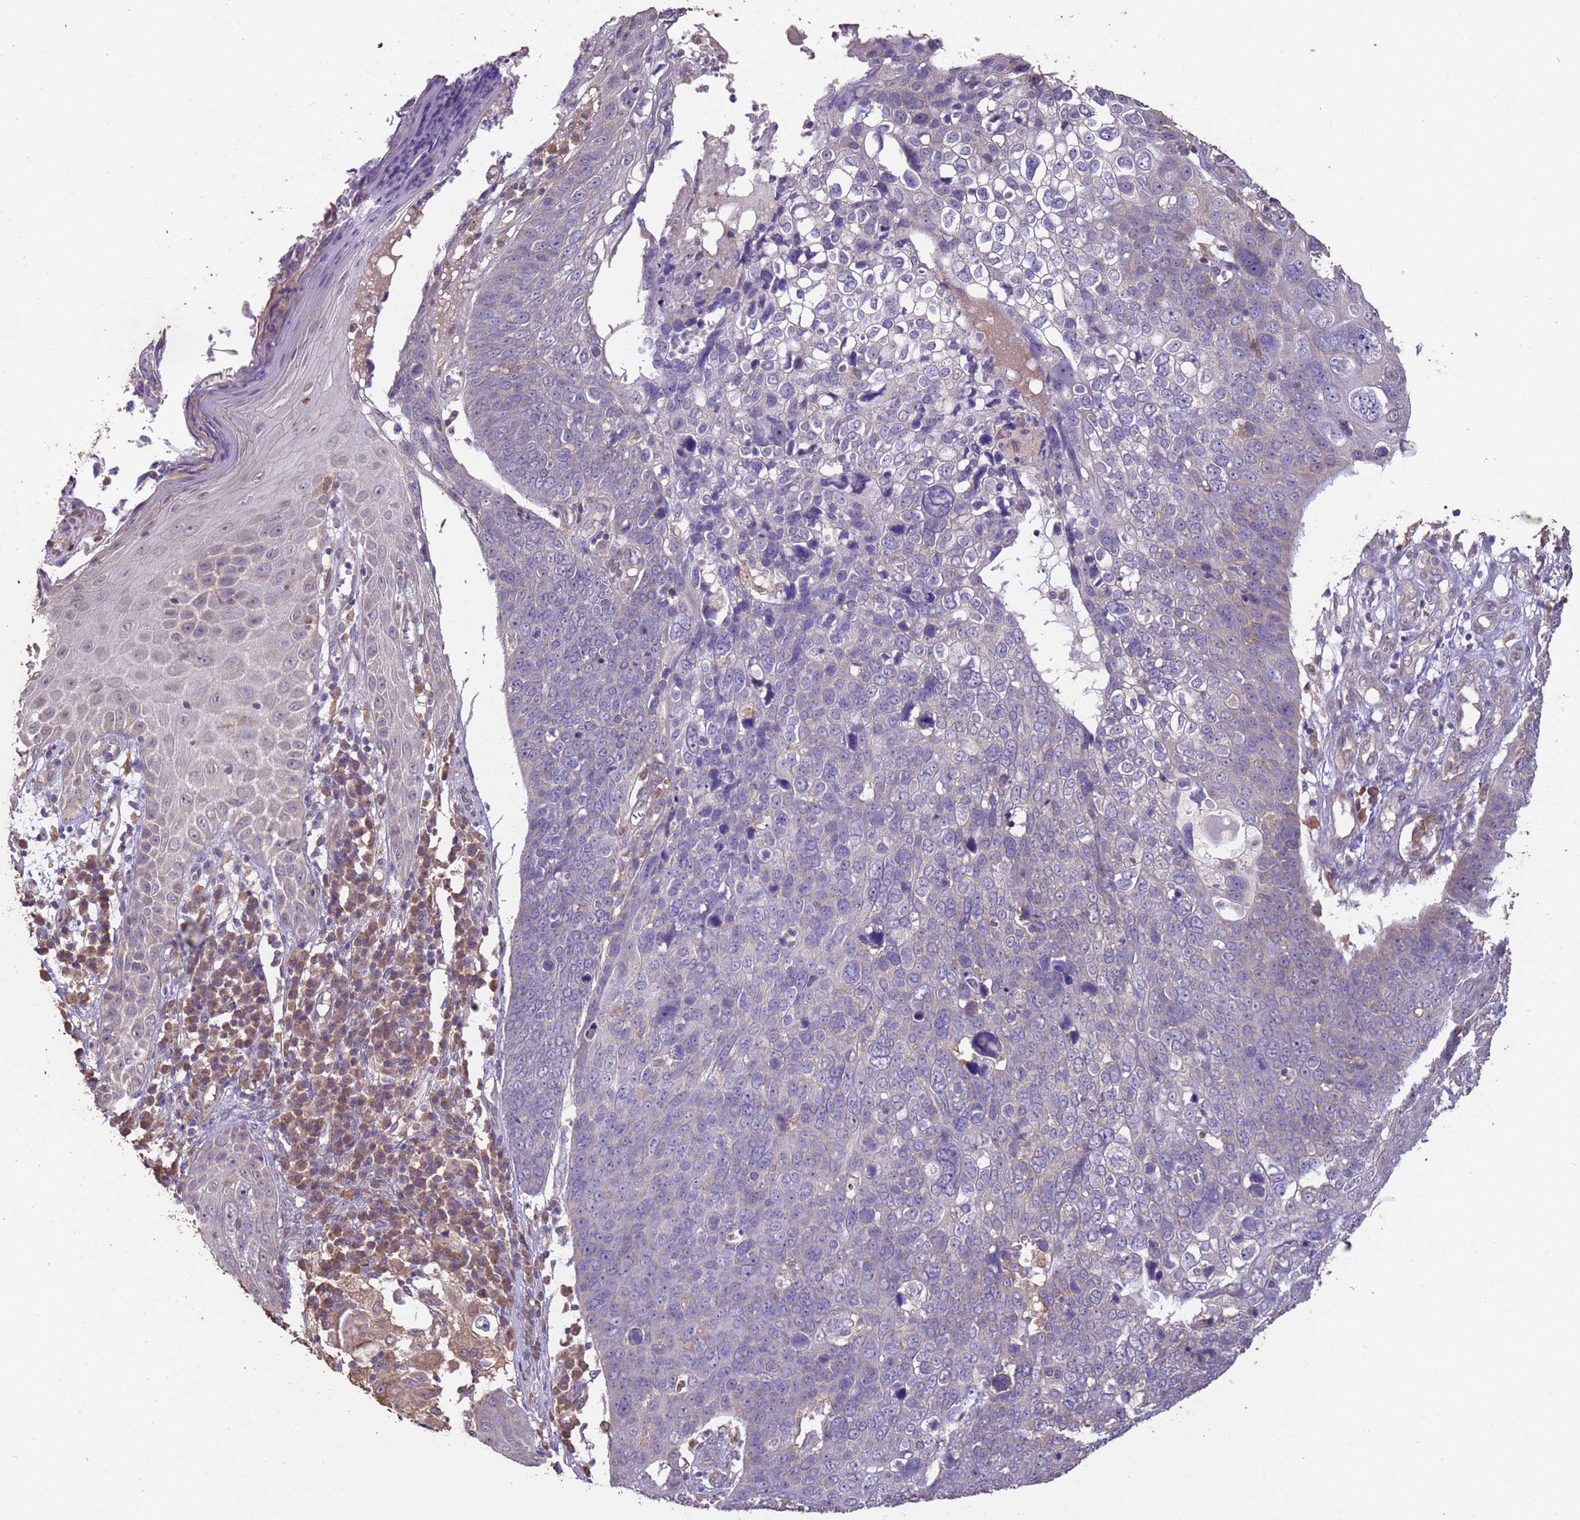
{"staining": {"intensity": "negative", "quantity": "none", "location": "none"}, "tissue": "skin cancer", "cell_type": "Tumor cells", "image_type": "cancer", "snomed": [{"axis": "morphology", "description": "Squamous cell carcinoma, NOS"}, {"axis": "topography", "description": "Skin"}], "caption": "Histopathology image shows no protein expression in tumor cells of skin cancer tissue.", "gene": "NPHP1", "patient": {"sex": "male", "age": 71}}